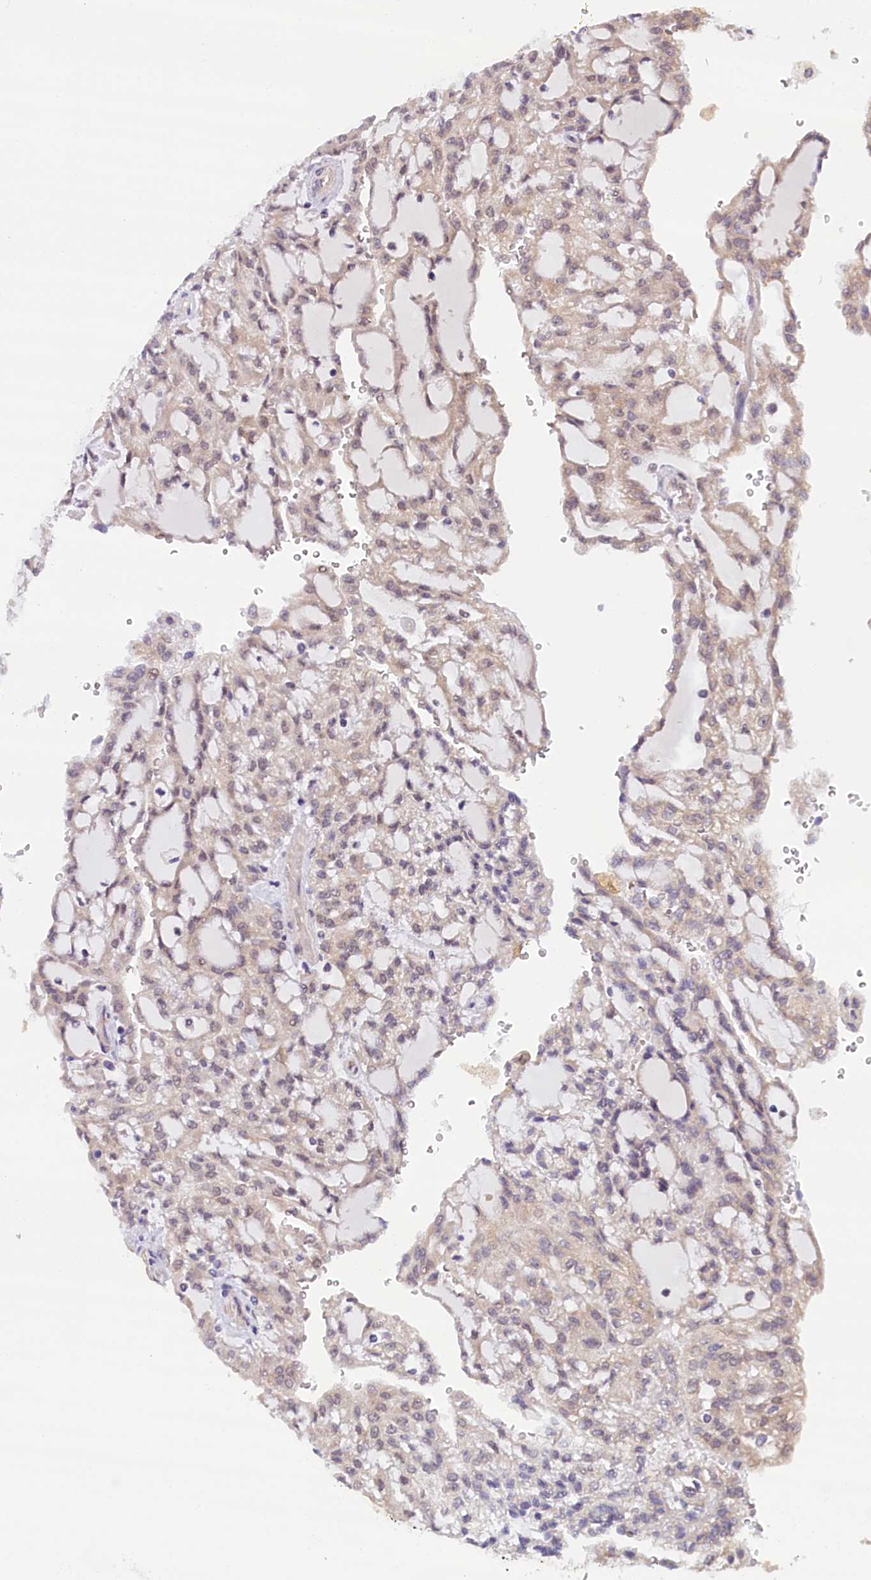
{"staining": {"intensity": "weak", "quantity": "<25%", "location": "cytoplasmic/membranous"}, "tissue": "renal cancer", "cell_type": "Tumor cells", "image_type": "cancer", "snomed": [{"axis": "morphology", "description": "Adenocarcinoma, NOS"}, {"axis": "topography", "description": "Kidney"}], "caption": "IHC of human renal adenocarcinoma demonstrates no staining in tumor cells. The staining was performed using DAB (3,3'-diaminobenzidine) to visualize the protein expression in brown, while the nuclei were stained in blue with hematoxylin (Magnification: 20x).", "gene": "CCDC9B", "patient": {"sex": "male", "age": 63}}